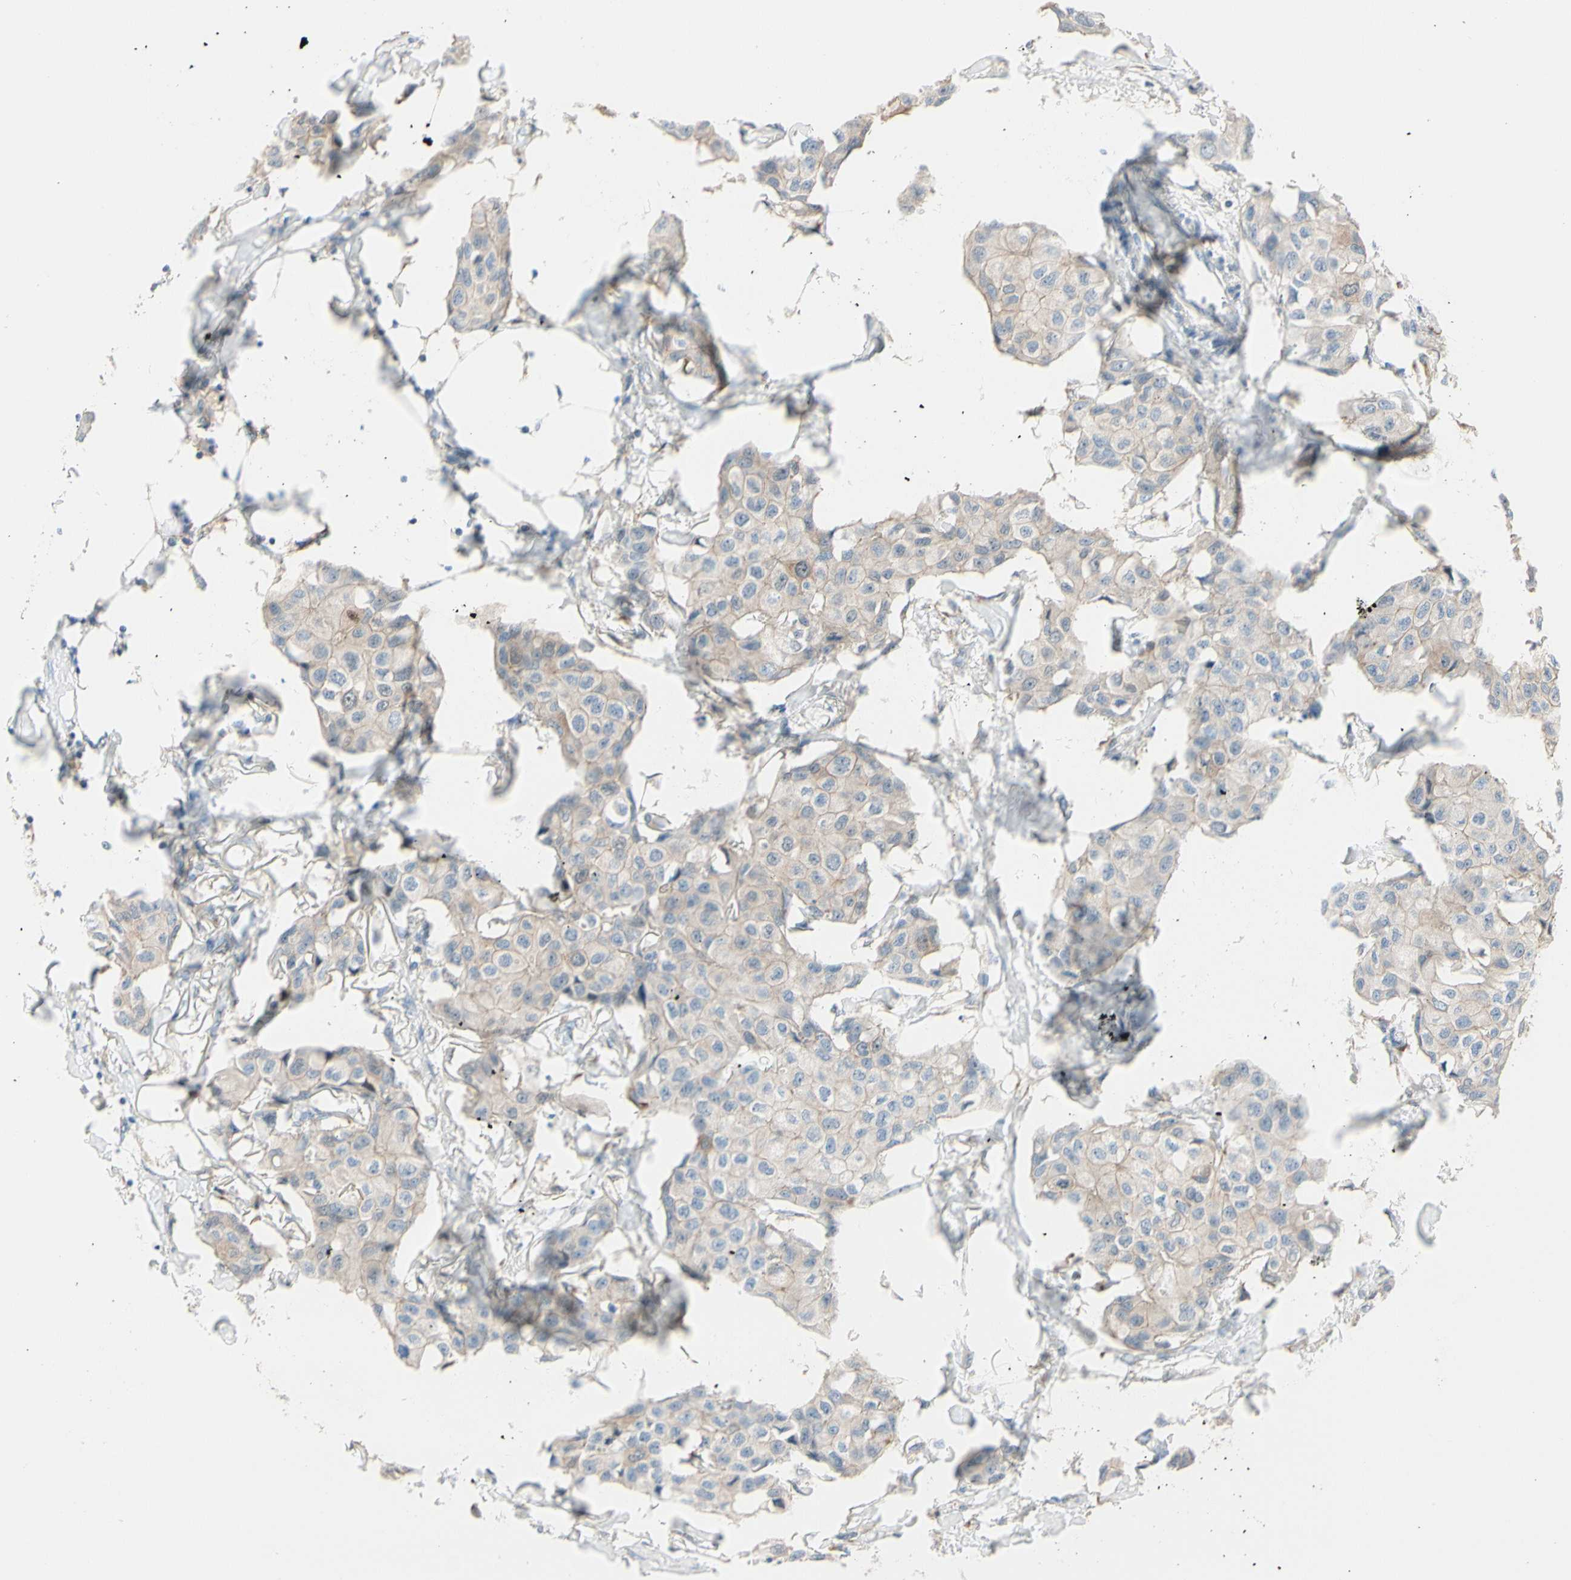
{"staining": {"intensity": "weak", "quantity": "<25%", "location": "cytoplasmic/membranous"}, "tissue": "breast cancer", "cell_type": "Tumor cells", "image_type": "cancer", "snomed": [{"axis": "morphology", "description": "Duct carcinoma"}, {"axis": "topography", "description": "Breast"}], "caption": "Breast cancer (invasive ductal carcinoma) was stained to show a protein in brown. There is no significant staining in tumor cells.", "gene": "PTTG1", "patient": {"sex": "female", "age": 80}}